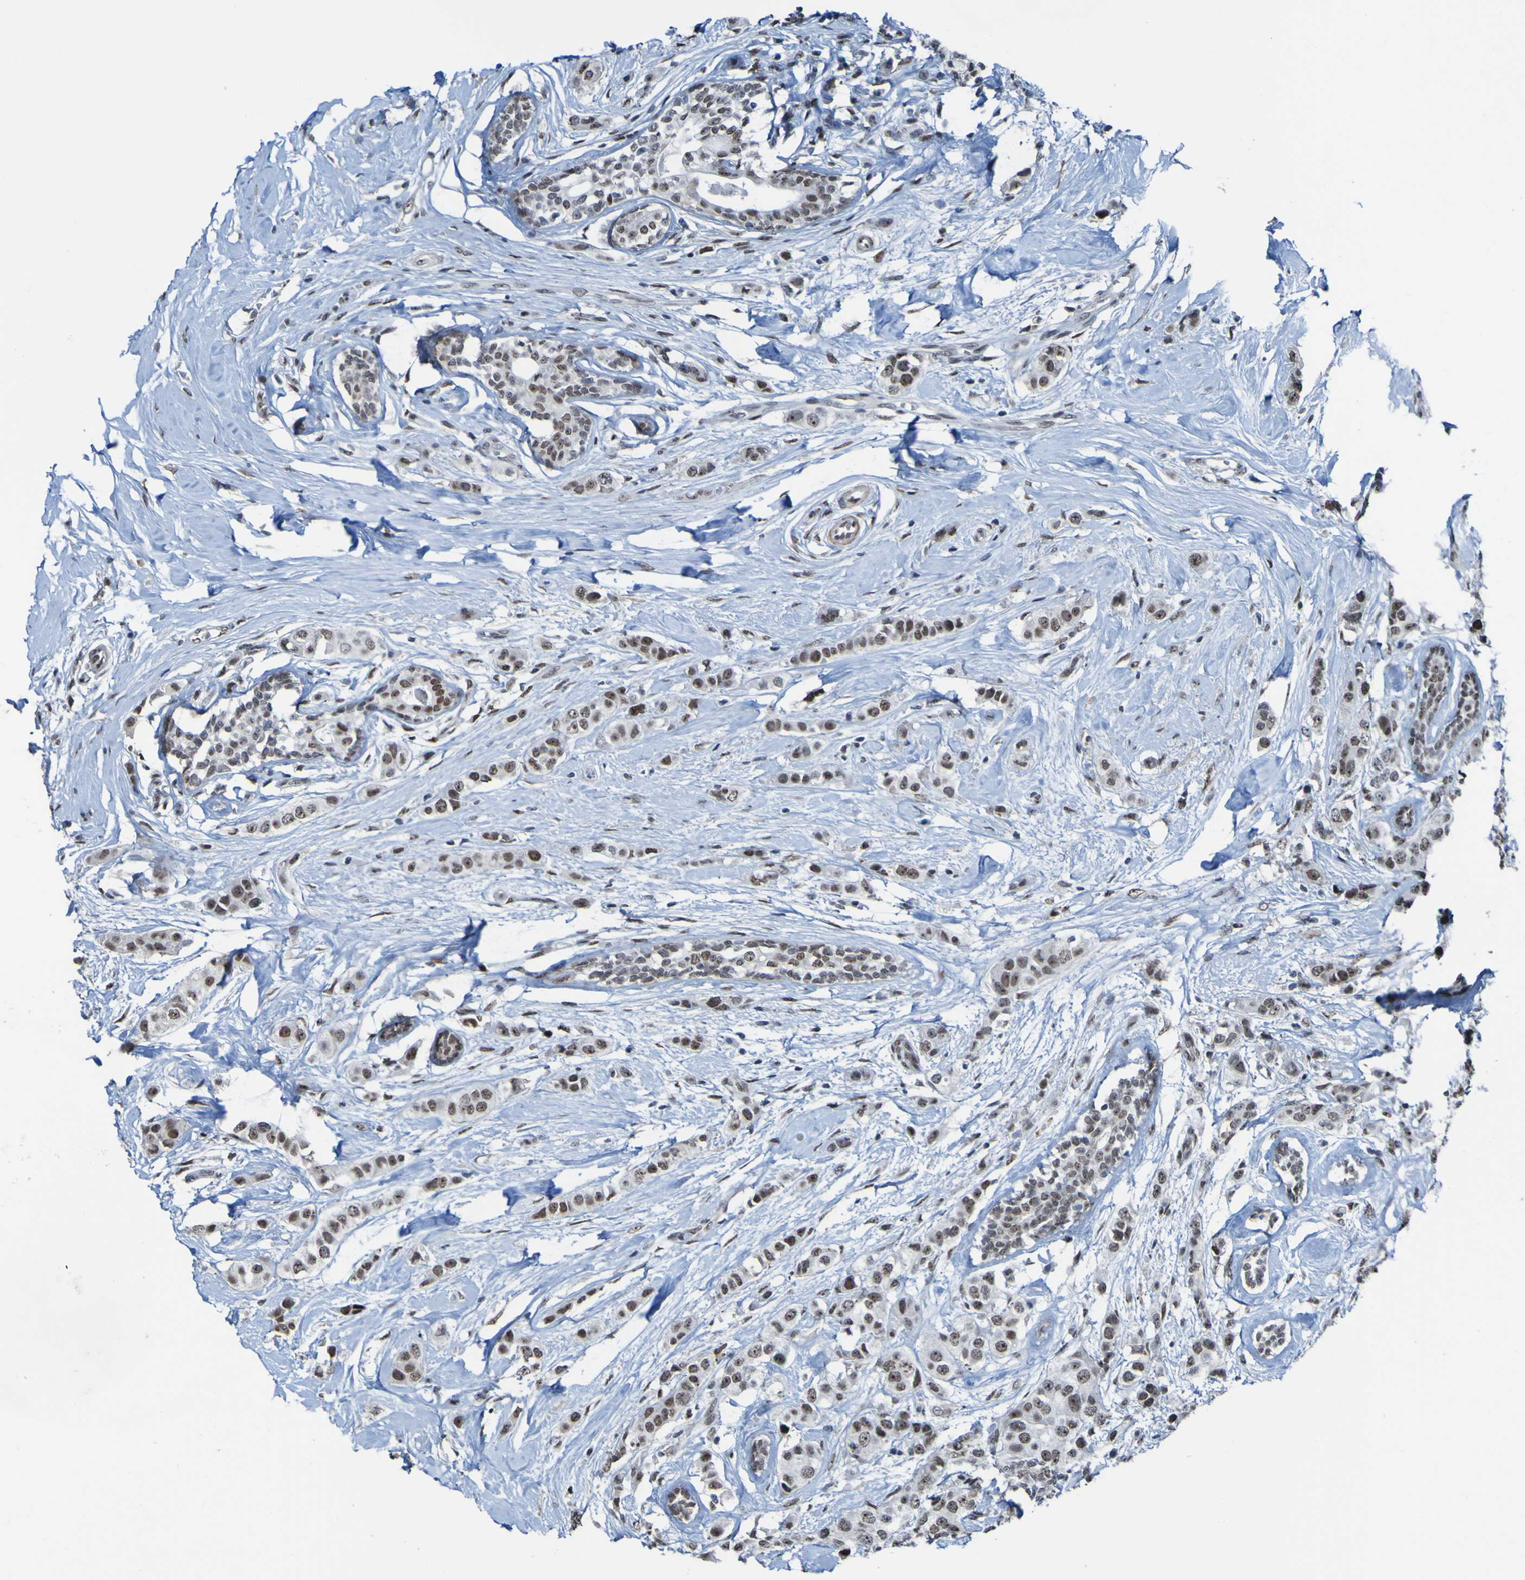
{"staining": {"intensity": "strong", "quantity": ">75%", "location": "nuclear"}, "tissue": "breast cancer", "cell_type": "Tumor cells", "image_type": "cancer", "snomed": [{"axis": "morphology", "description": "Normal tissue, NOS"}, {"axis": "morphology", "description": "Duct carcinoma"}, {"axis": "topography", "description": "Breast"}], "caption": "Breast cancer (infiltrating ductal carcinoma) stained for a protein exhibits strong nuclear positivity in tumor cells. (DAB (3,3'-diaminobenzidine) = brown stain, brightfield microscopy at high magnification).", "gene": "PHF2", "patient": {"sex": "female", "age": 50}}